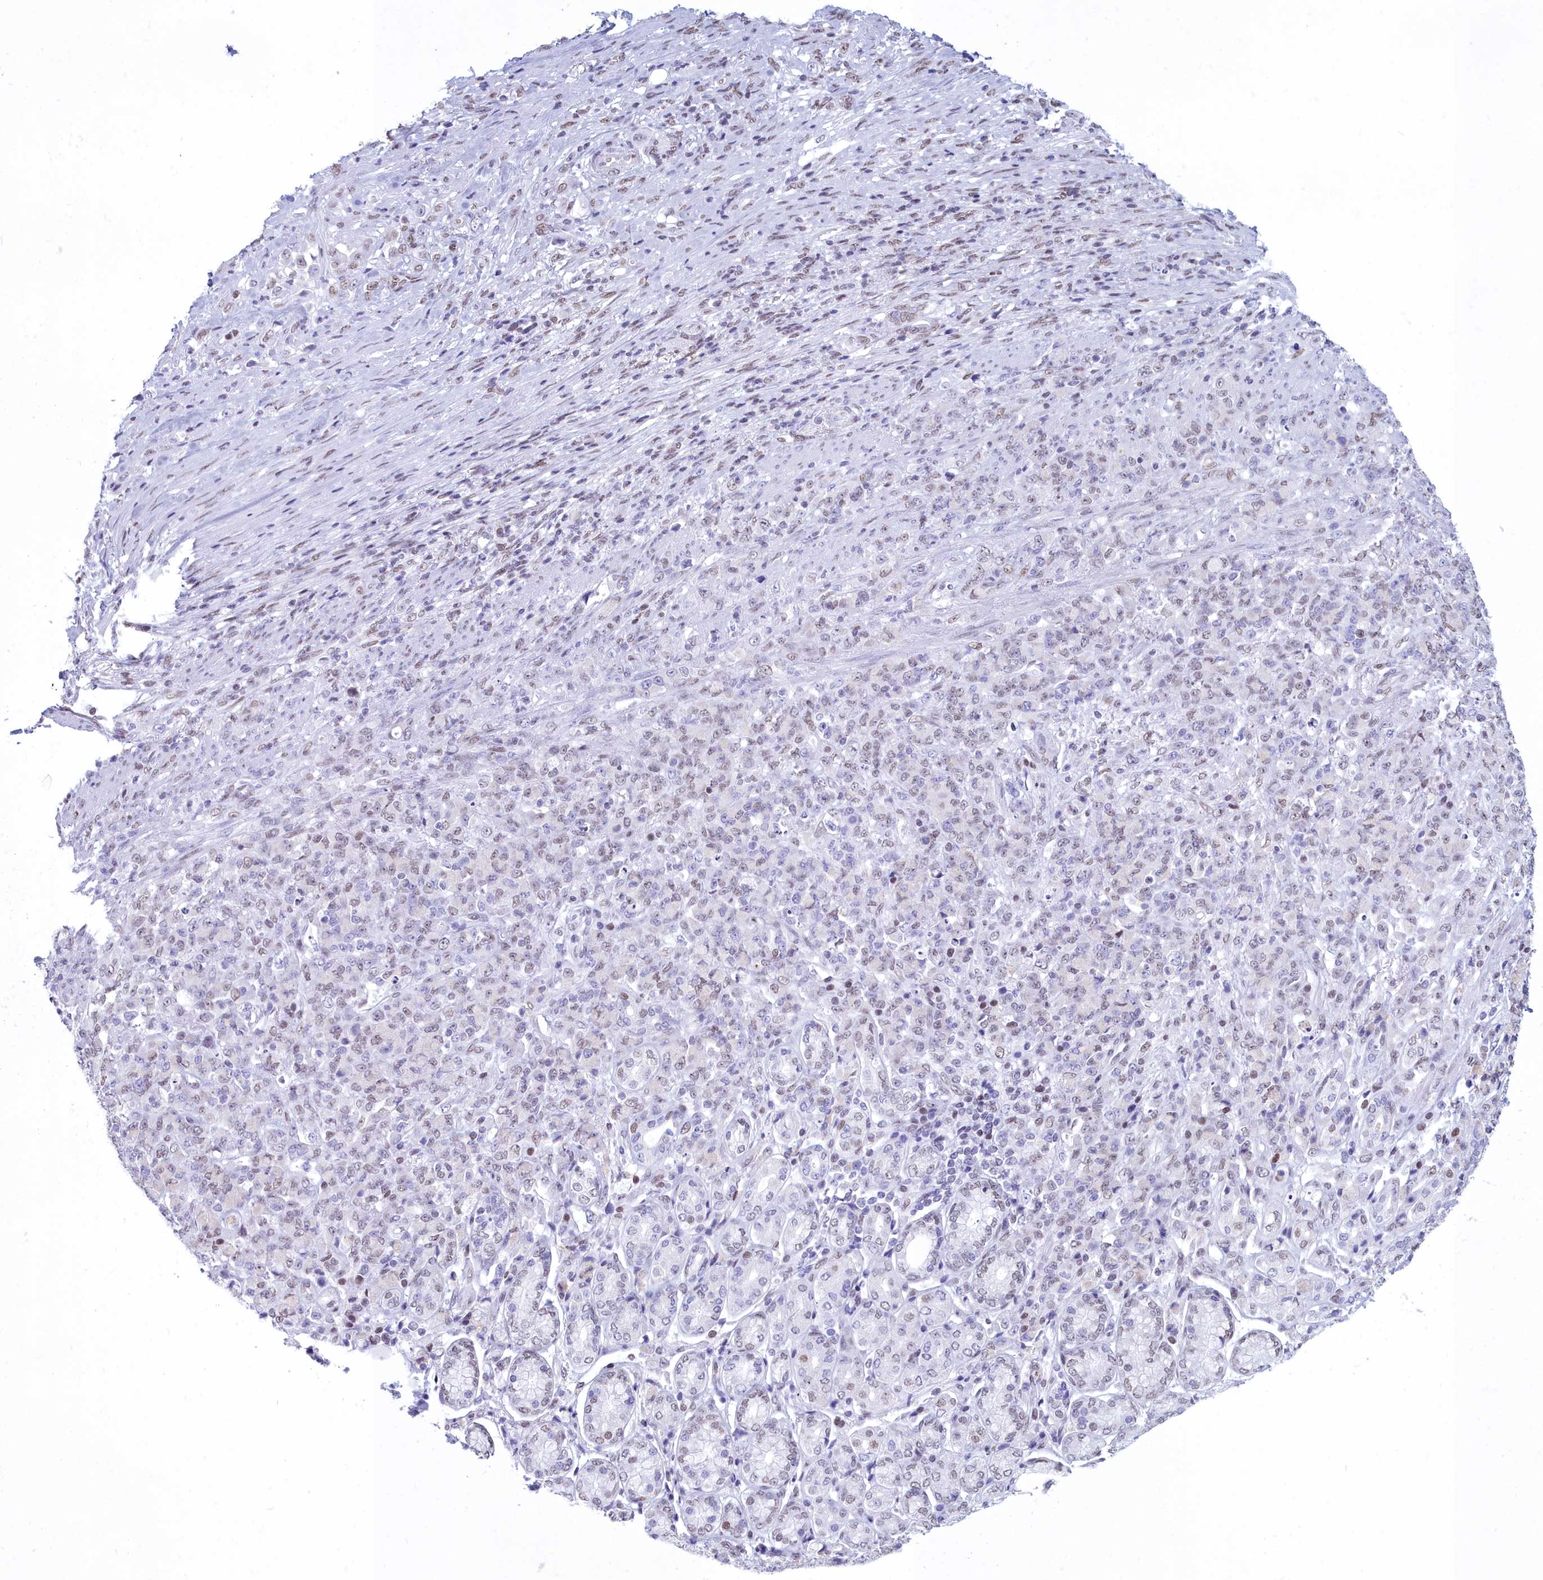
{"staining": {"intensity": "weak", "quantity": "25%-75%", "location": "nuclear"}, "tissue": "stomach cancer", "cell_type": "Tumor cells", "image_type": "cancer", "snomed": [{"axis": "morphology", "description": "Adenocarcinoma, NOS"}, {"axis": "topography", "description": "Stomach"}], "caption": "Stomach cancer (adenocarcinoma) stained with DAB (3,3'-diaminobenzidine) immunohistochemistry displays low levels of weak nuclear staining in about 25%-75% of tumor cells.", "gene": "CDC26", "patient": {"sex": "female", "age": 79}}